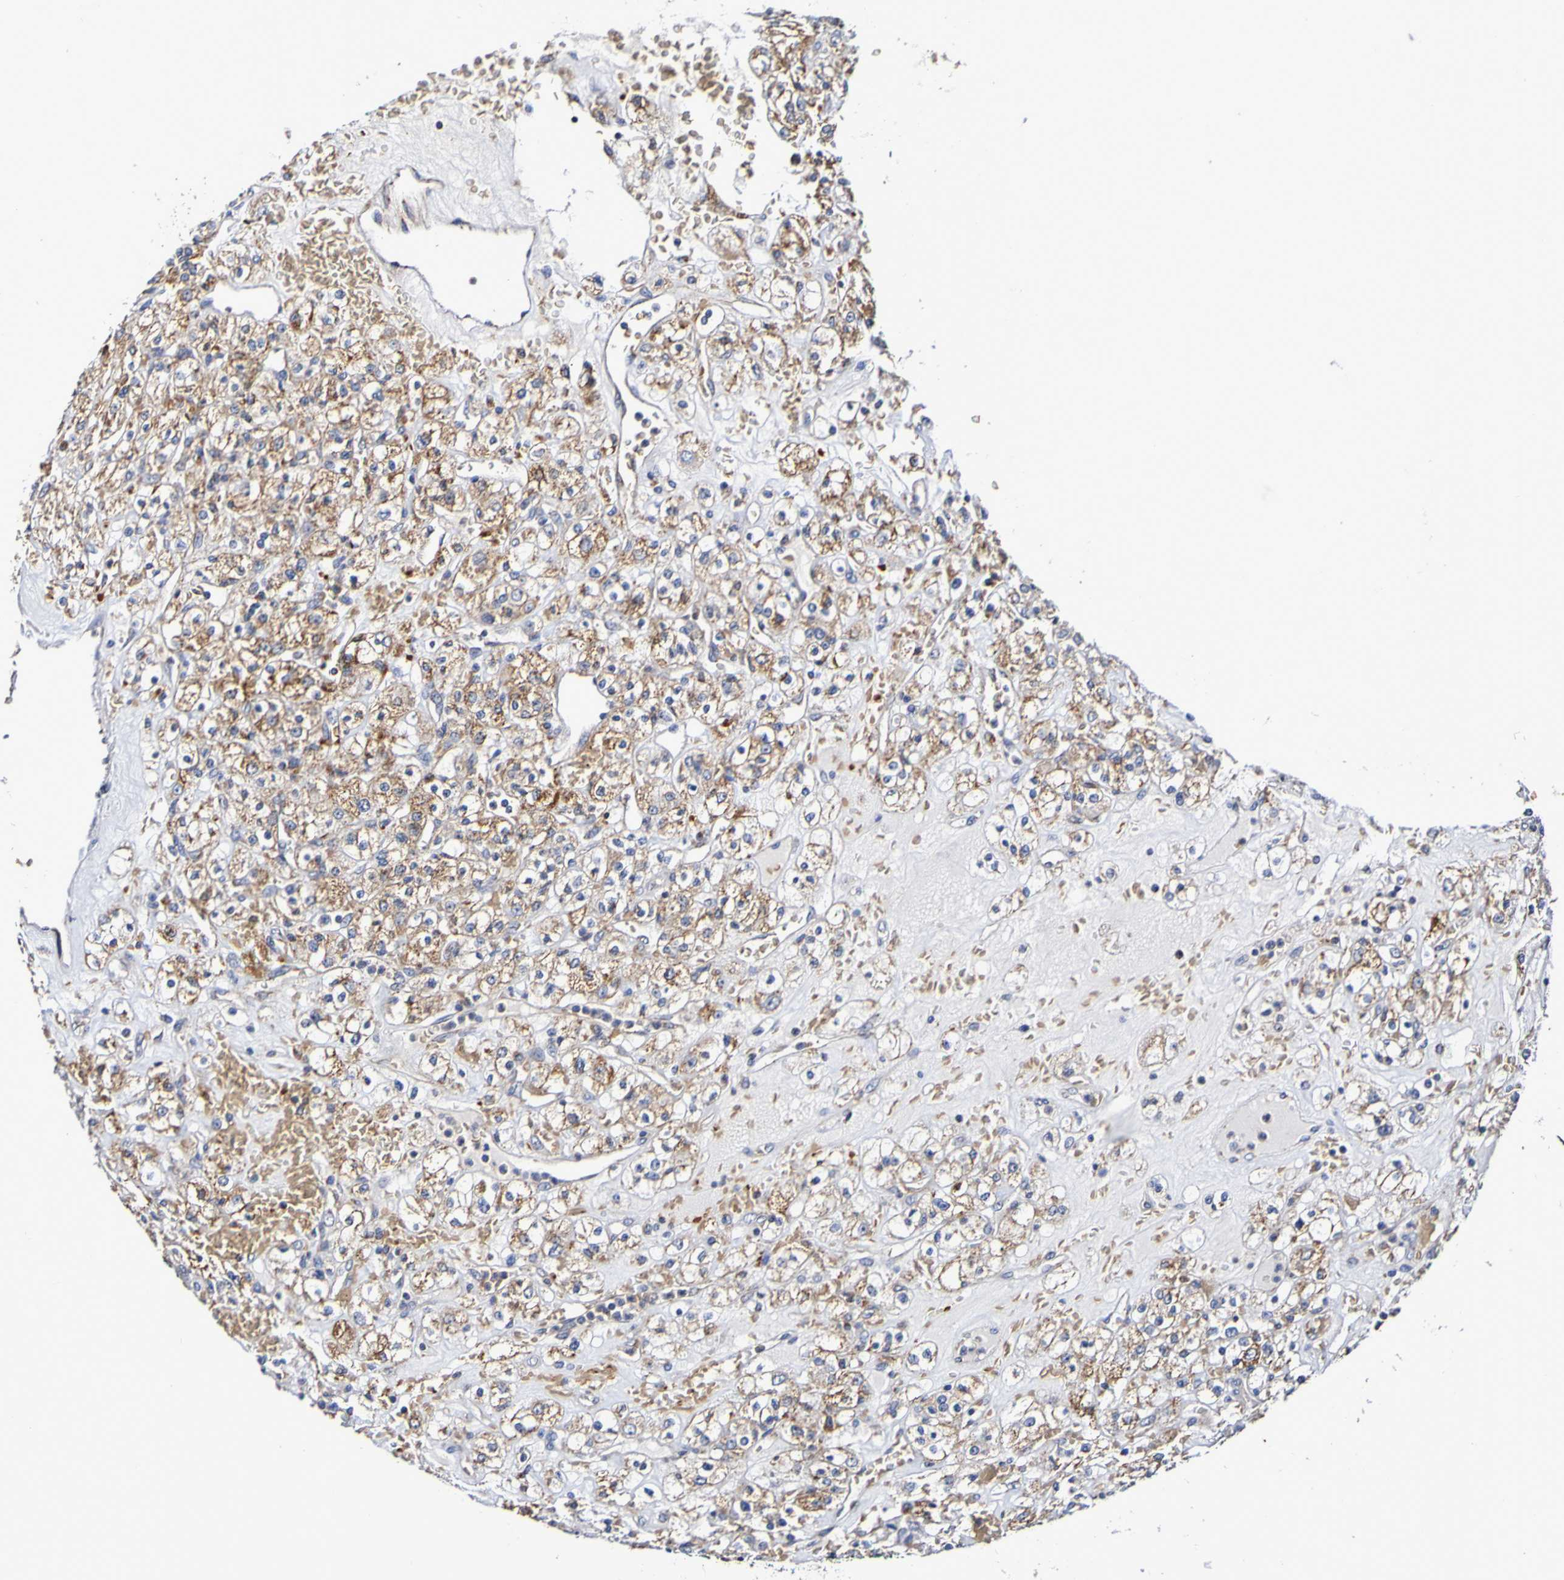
{"staining": {"intensity": "moderate", "quantity": ">75%", "location": "cytoplasmic/membranous"}, "tissue": "renal cancer", "cell_type": "Tumor cells", "image_type": "cancer", "snomed": [{"axis": "morphology", "description": "Normal tissue, NOS"}, {"axis": "morphology", "description": "Adenocarcinoma, NOS"}, {"axis": "topography", "description": "Kidney"}], "caption": "Adenocarcinoma (renal) stained with a protein marker exhibits moderate staining in tumor cells.", "gene": "WNT4", "patient": {"sex": "female", "age": 72}}